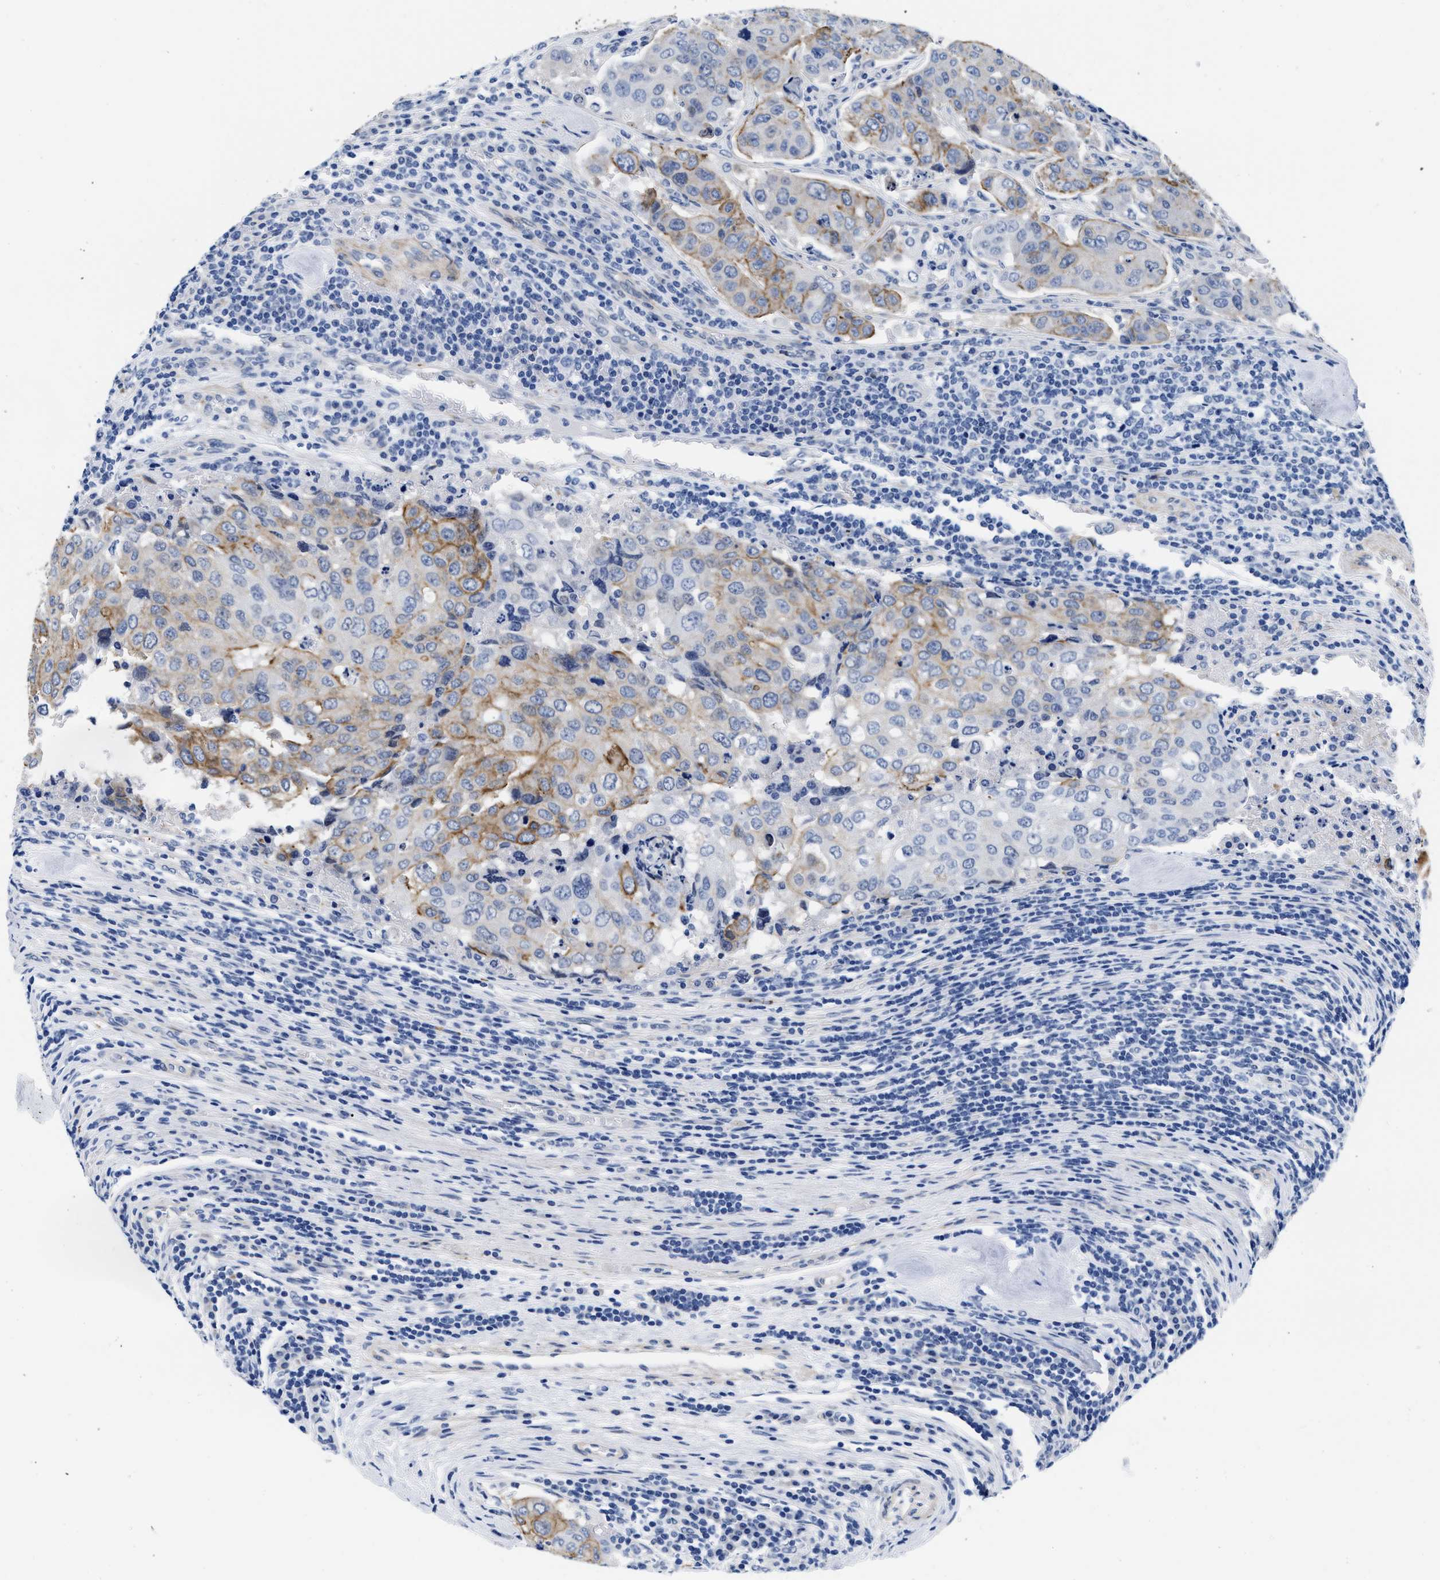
{"staining": {"intensity": "moderate", "quantity": "25%-75%", "location": "cytoplasmic/membranous"}, "tissue": "urothelial cancer", "cell_type": "Tumor cells", "image_type": "cancer", "snomed": [{"axis": "morphology", "description": "Urothelial carcinoma, High grade"}, {"axis": "topography", "description": "Lymph node"}, {"axis": "topography", "description": "Urinary bladder"}], "caption": "Human urothelial cancer stained with a brown dye reveals moderate cytoplasmic/membranous positive staining in approximately 25%-75% of tumor cells.", "gene": "TRIM29", "patient": {"sex": "male", "age": 51}}